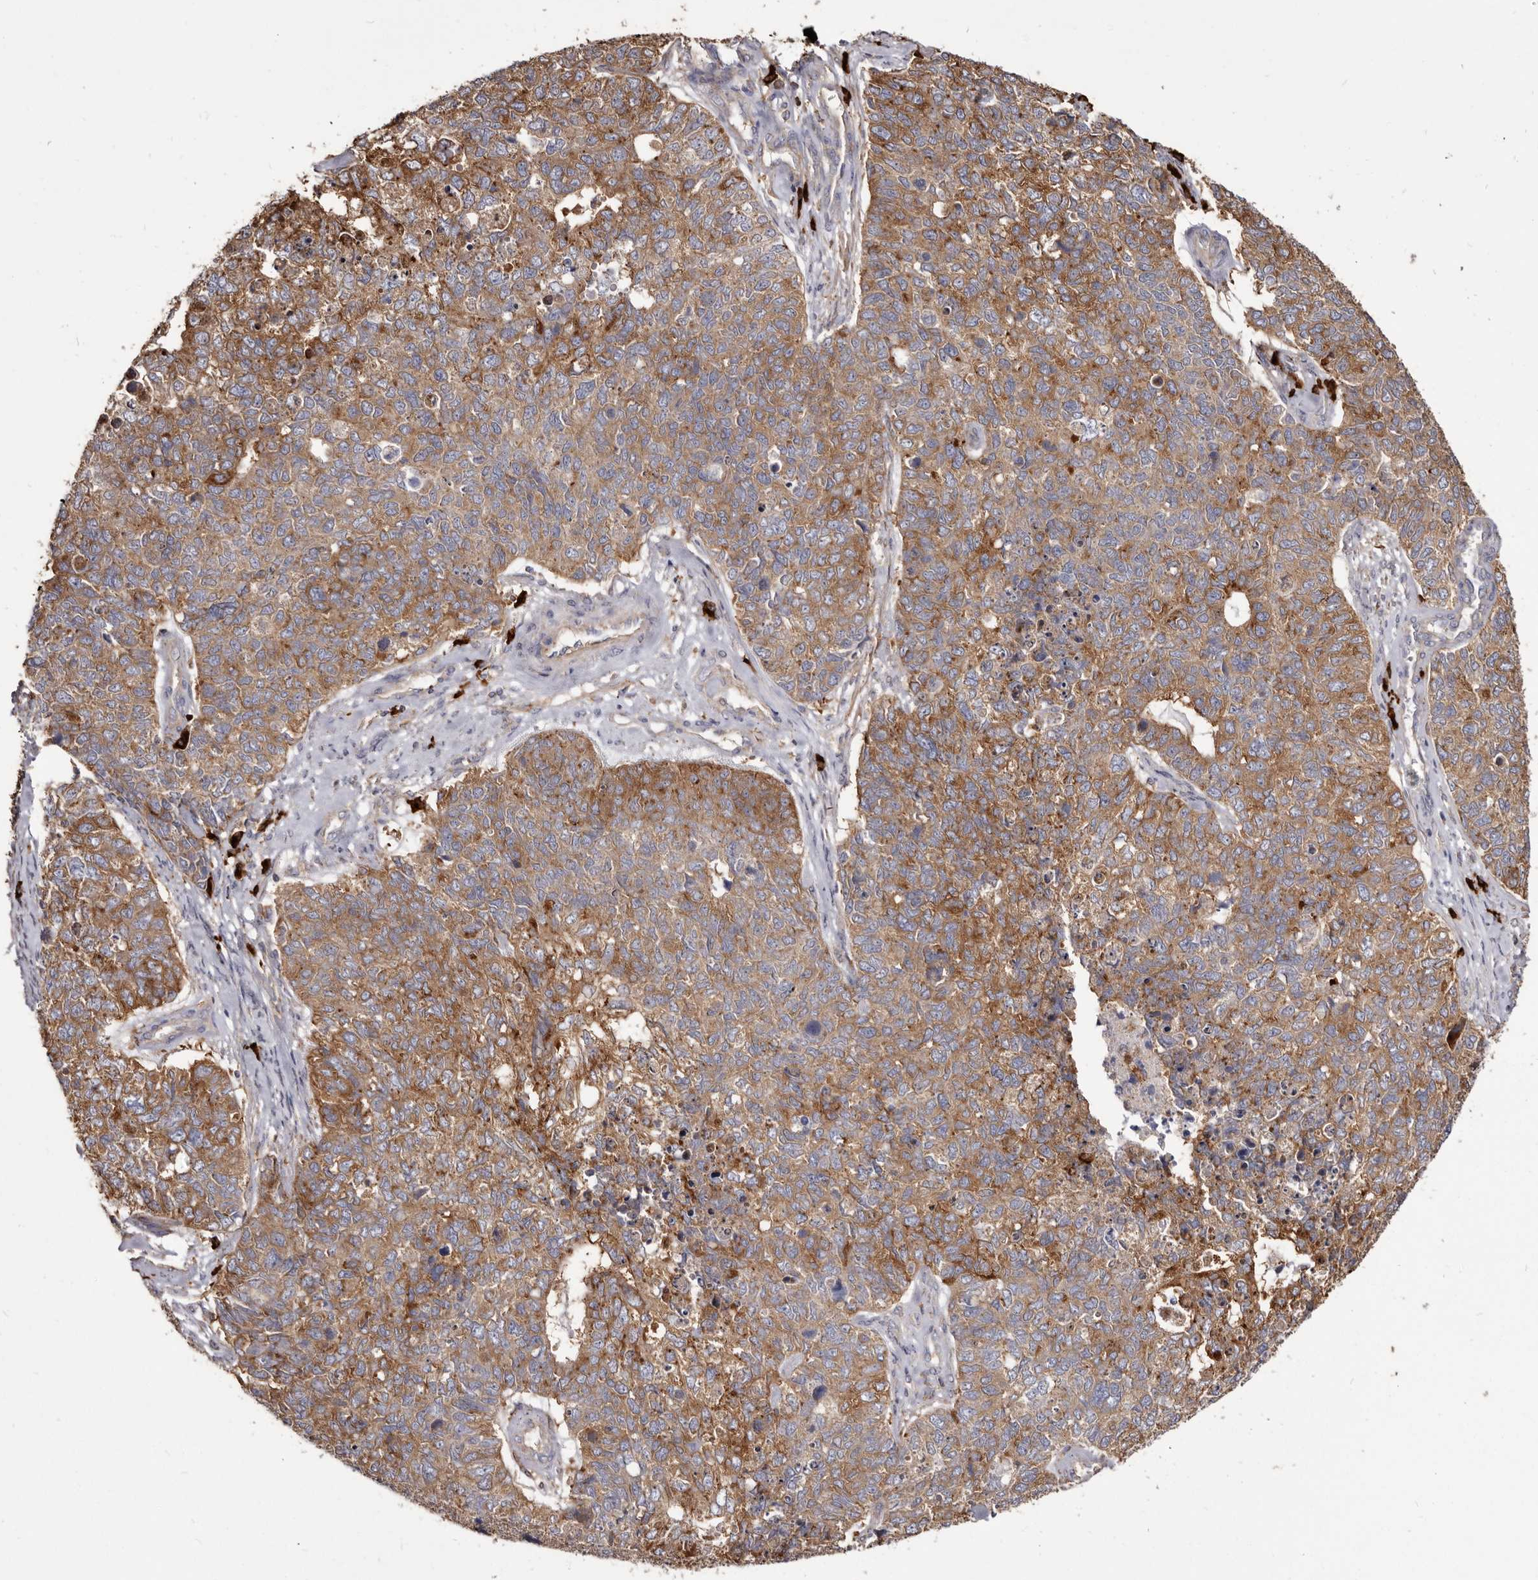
{"staining": {"intensity": "moderate", "quantity": ">75%", "location": "cytoplasmic/membranous"}, "tissue": "cervical cancer", "cell_type": "Tumor cells", "image_type": "cancer", "snomed": [{"axis": "morphology", "description": "Squamous cell carcinoma, NOS"}, {"axis": "topography", "description": "Cervix"}], "caption": "There is medium levels of moderate cytoplasmic/membranous staining in tumor cells of squamous cell carcinoma (cervical), as demonstrated by immunohistochemical staining (brown color).", "gene": "TPD52", "patient": {"sex": "female", "age": 63}}